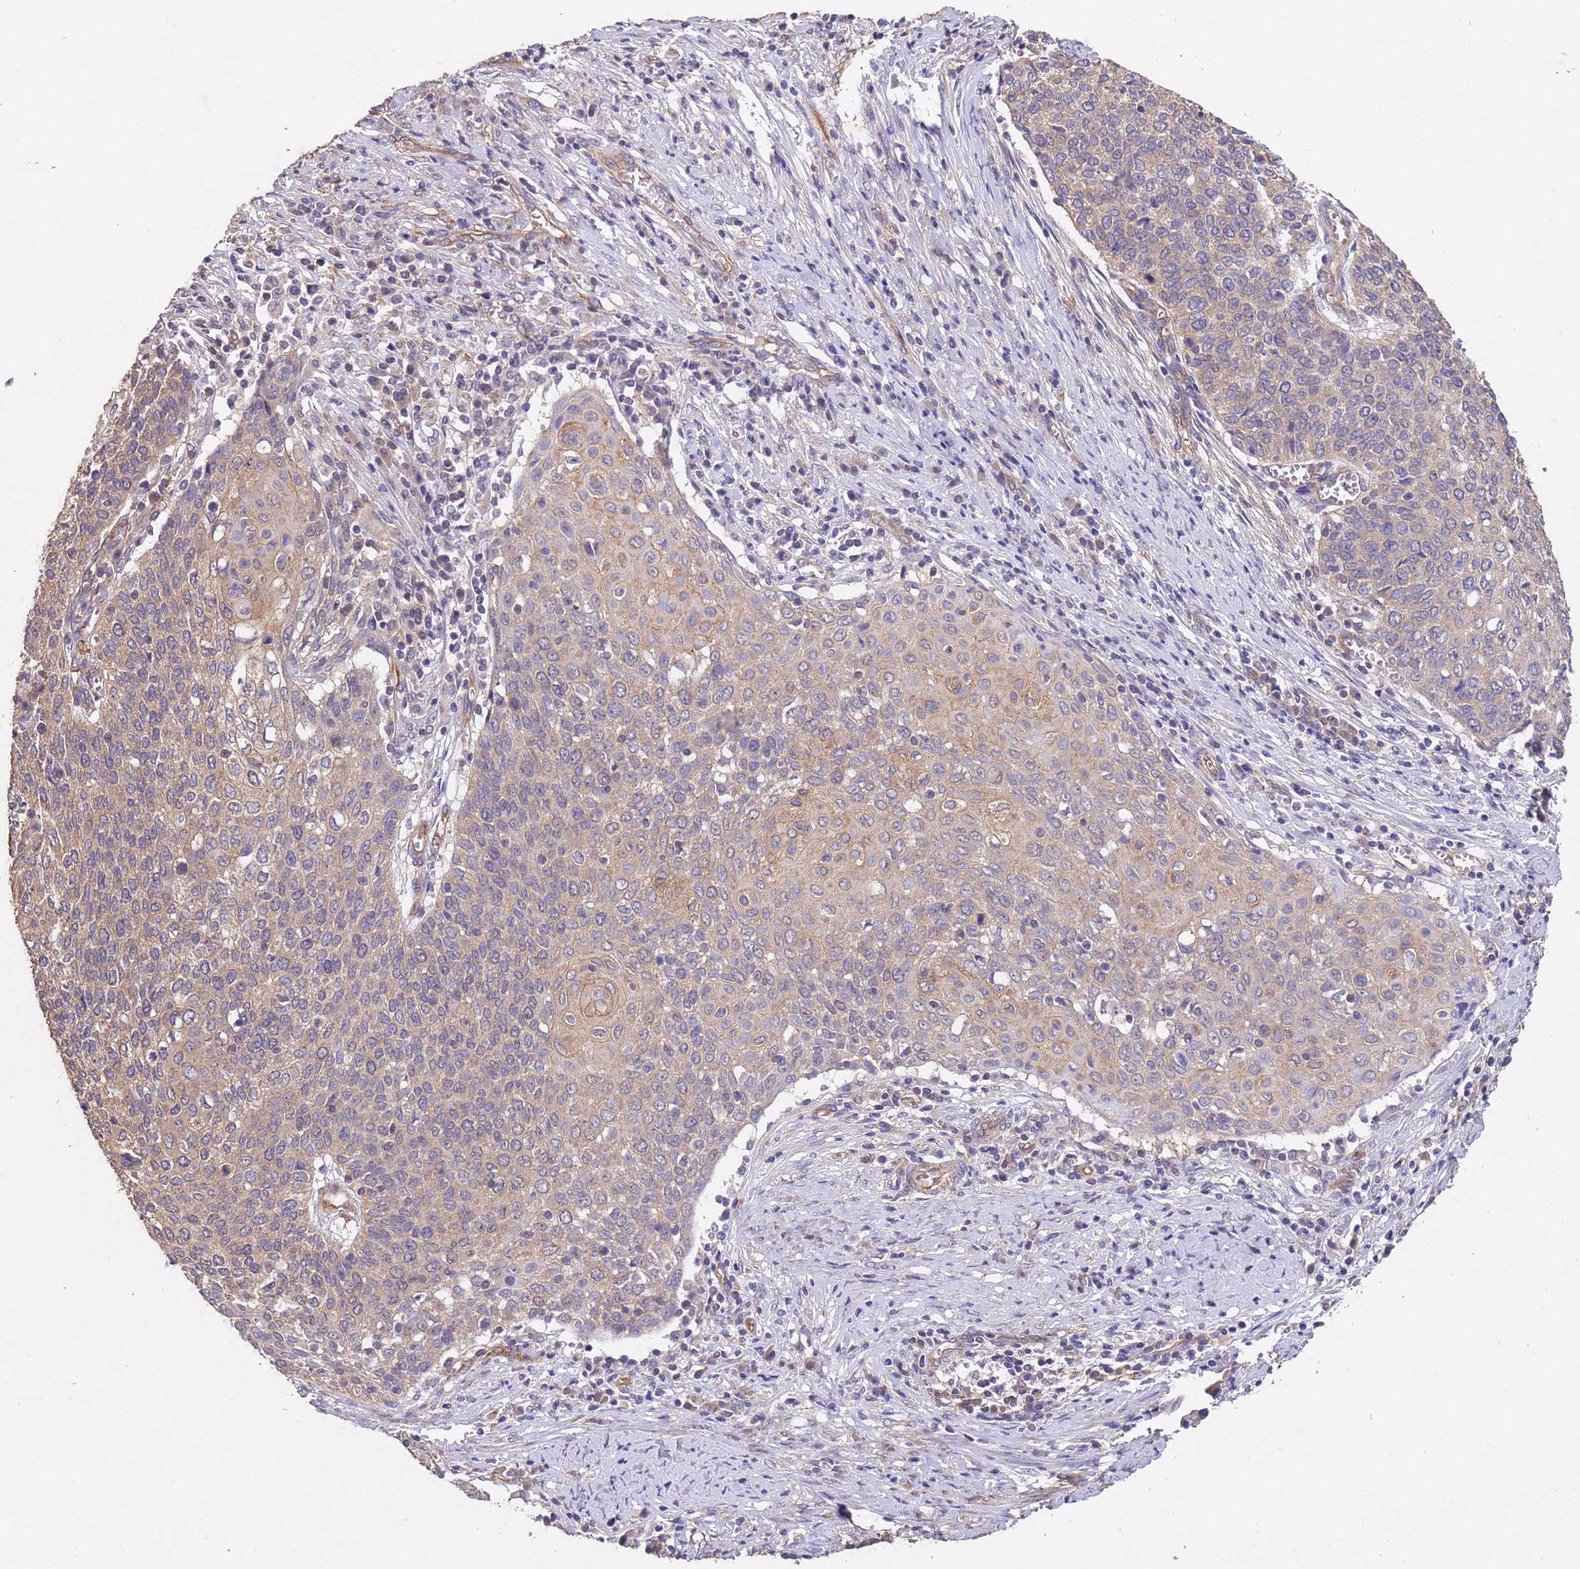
{"staining": {"intensity": "moderate", "quantity": ">75%", "location": "cytoplasmic/membranous"}, "tissue": "cervical cancer", "cell_type": "Tumor cells", "image_type": "cancer", "snomed": [{"axis": "morphology", "description": "Squamous cell carcinoma, NOS"}, {"axis": "topography", "description": "Cervix"}], "caption": "This is an image of immunohistochemistry staining of cervical cancer, which shows moderate staining in the cytoplasmic/membranous of tumor cells.", "gene": "MTX3", "patient": {"sex": "female", "age": 39}}